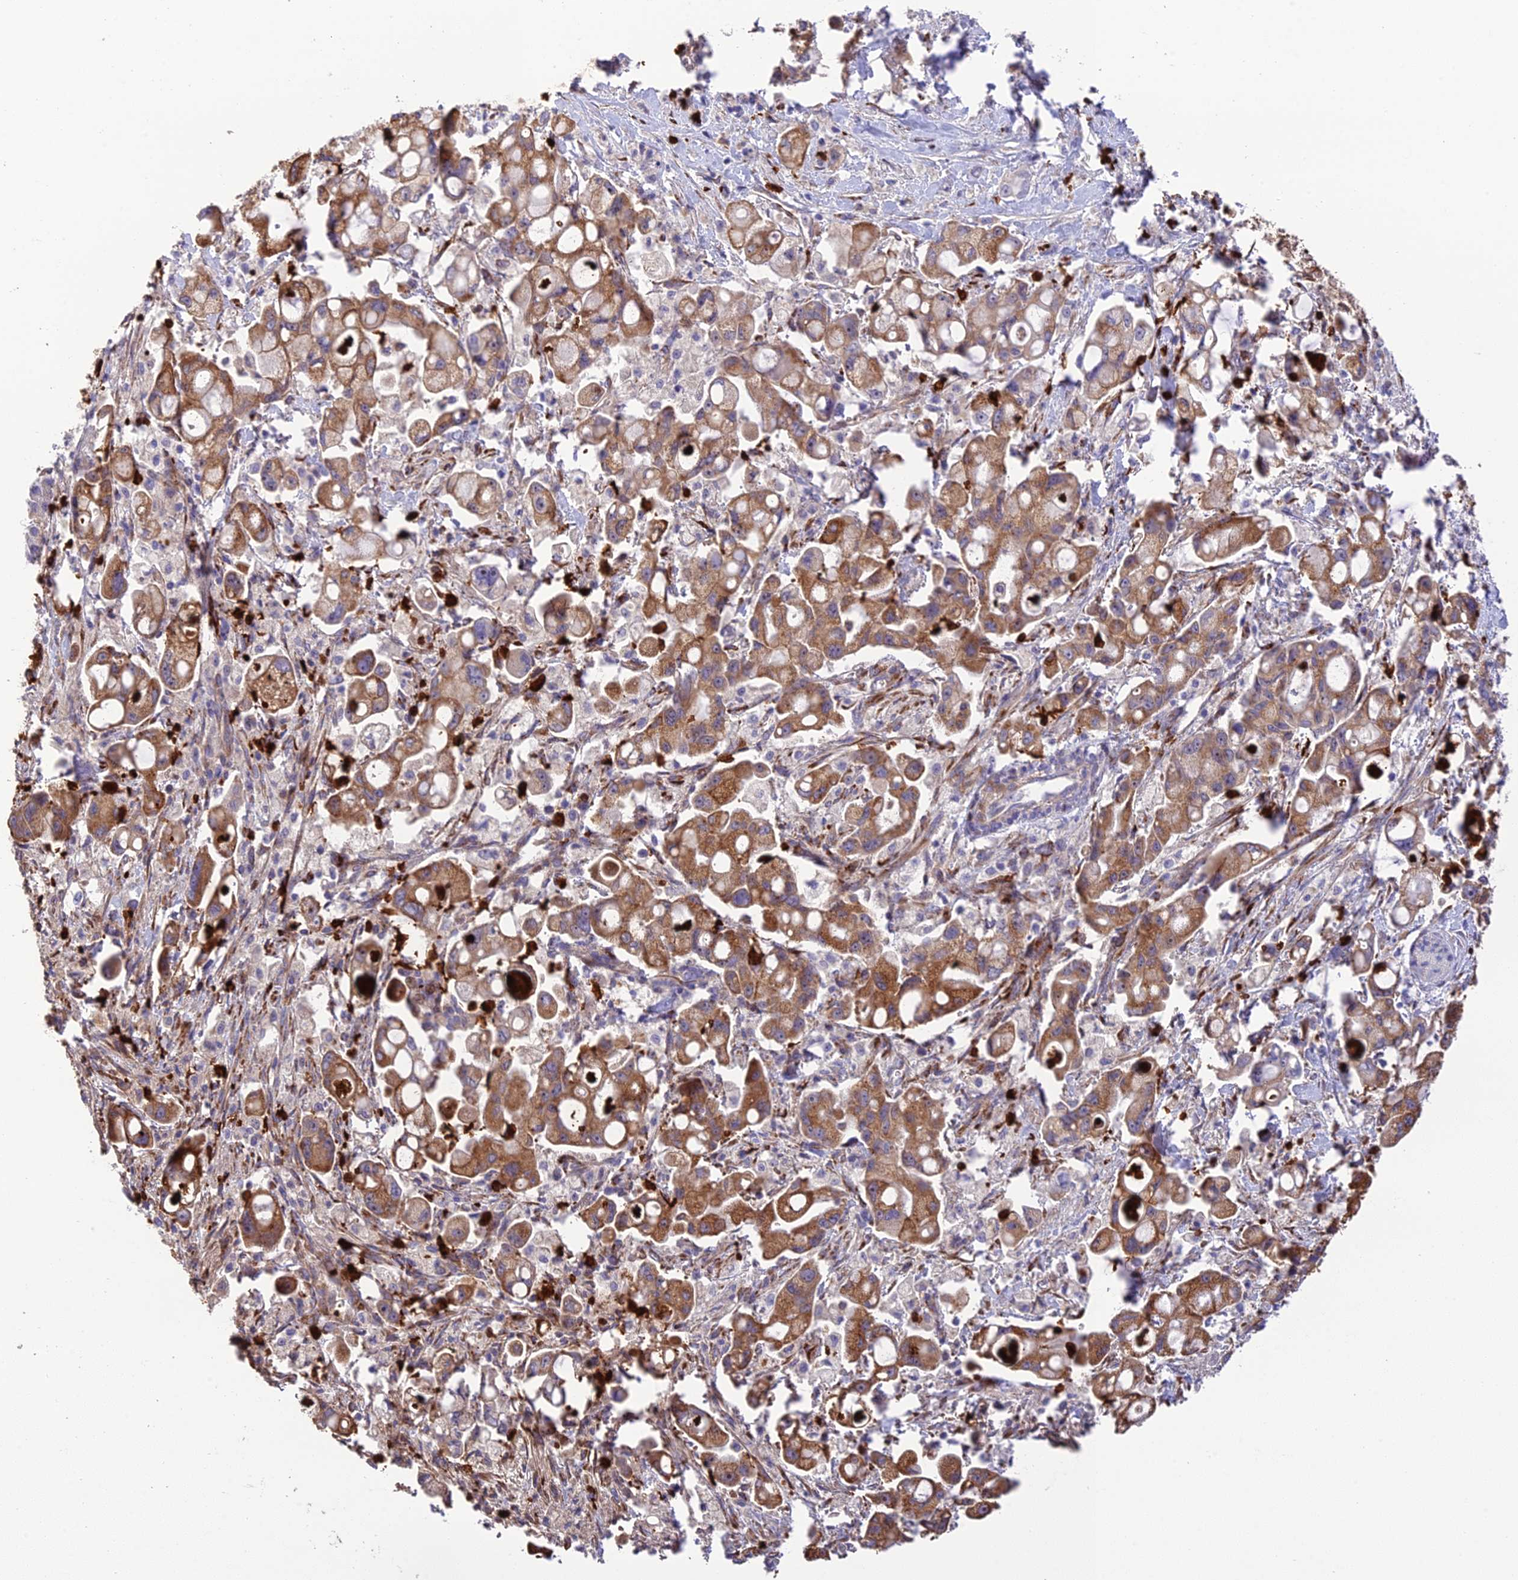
{"staining": {"intensity": "moderate", "quantity": ">75%", "location": "cytoplasmic/membranous"}, "tissue": "pancreatic cancer", "cell_type": "Tumor cells", "image_type": "cancer", "snomed": [{"axis": "morphology", "description": "Adenocarcinoma, NOS"}, {"axis": "topography", "description": "Pancreas"}], "caption": "IHC of pancreatic adenocarcinoma shows medium levels of moderate cytoplasmic/membranous expression in approximately >75% of tumor cells. (IHC, brightfield microscopy, high magnification).", "gene": "CPSF4L", "patient": {"sex": "male", "age": 68}}